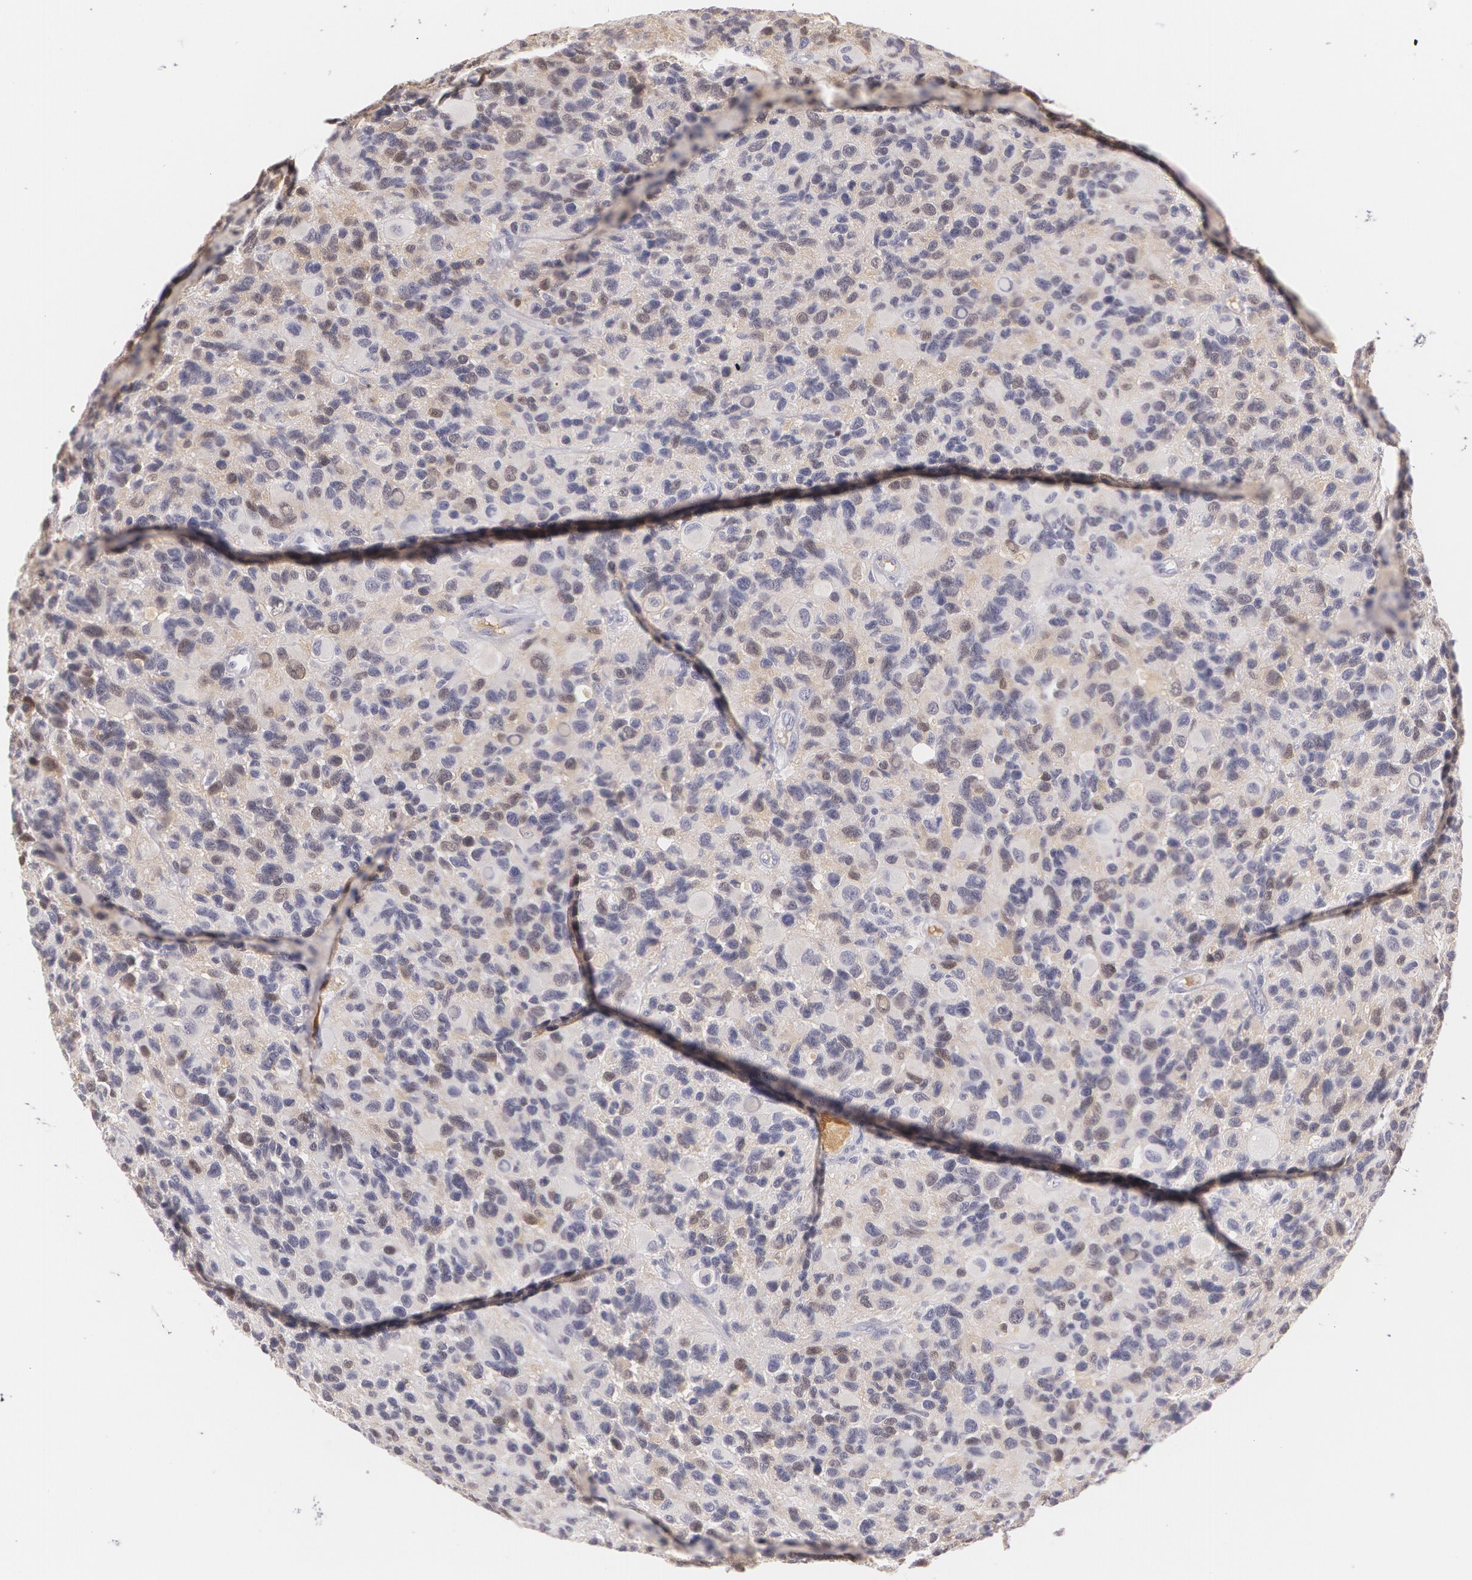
{"staining": {"intensity": "weak", "quantity": "<25%", "location": "nuclear"}, "tissue": "glioma", "cell_type": "Tumor cells", "image_type": "cancer", "snomed": [{"axis": "morphology", "description": "Glioma, malignant, High grade"}, {"axis": "topography", "description": "Brain"}], "caption": "The image exhibits no staining of tumor cells in high-grade glioma (malignant).", "gene": "LBP", "patient": {"sex": "male", "age": 77}}